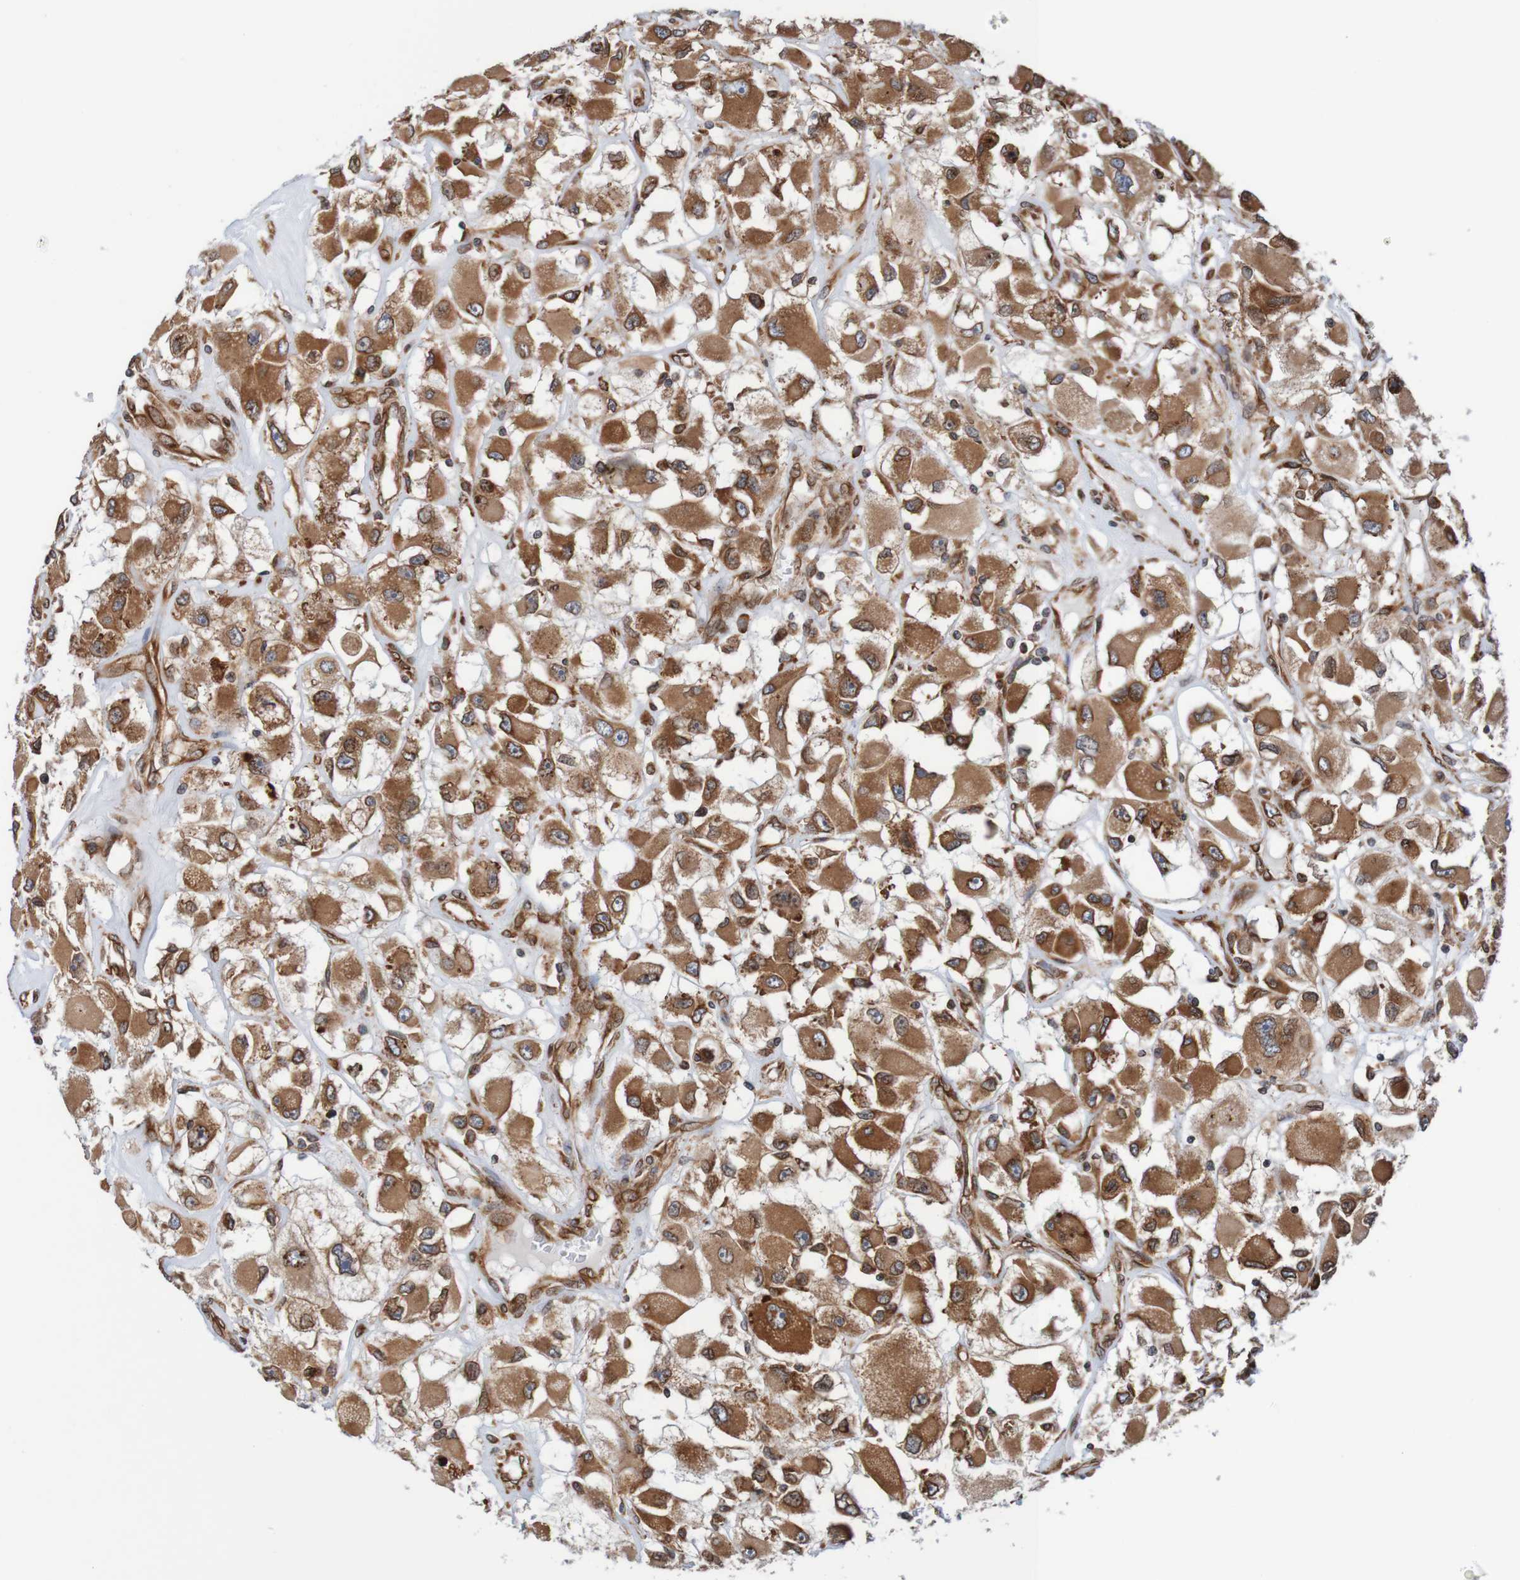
{"staining": {"intensity": "strong", "quantity": ">75%", "location": "cytoplasmic/membranous,nuclear"}, "tissue": "renal cancer", "cell_type": "Tumor cells", "image_type": "cancer", "snomed": [{"axis": "morphology", "description": "Adenocarcinoma, NOS"}, {"axis": "topography", "description": "Kidney"}], "caption": "Strong cytoplasmic/membranous and nuclear positivity for a protein is present in about >75% of tumor cells of renal cancer using immunohistochemistry.", "gene": "TMEM109", "patient": {"sex": "female", "age": 52}}